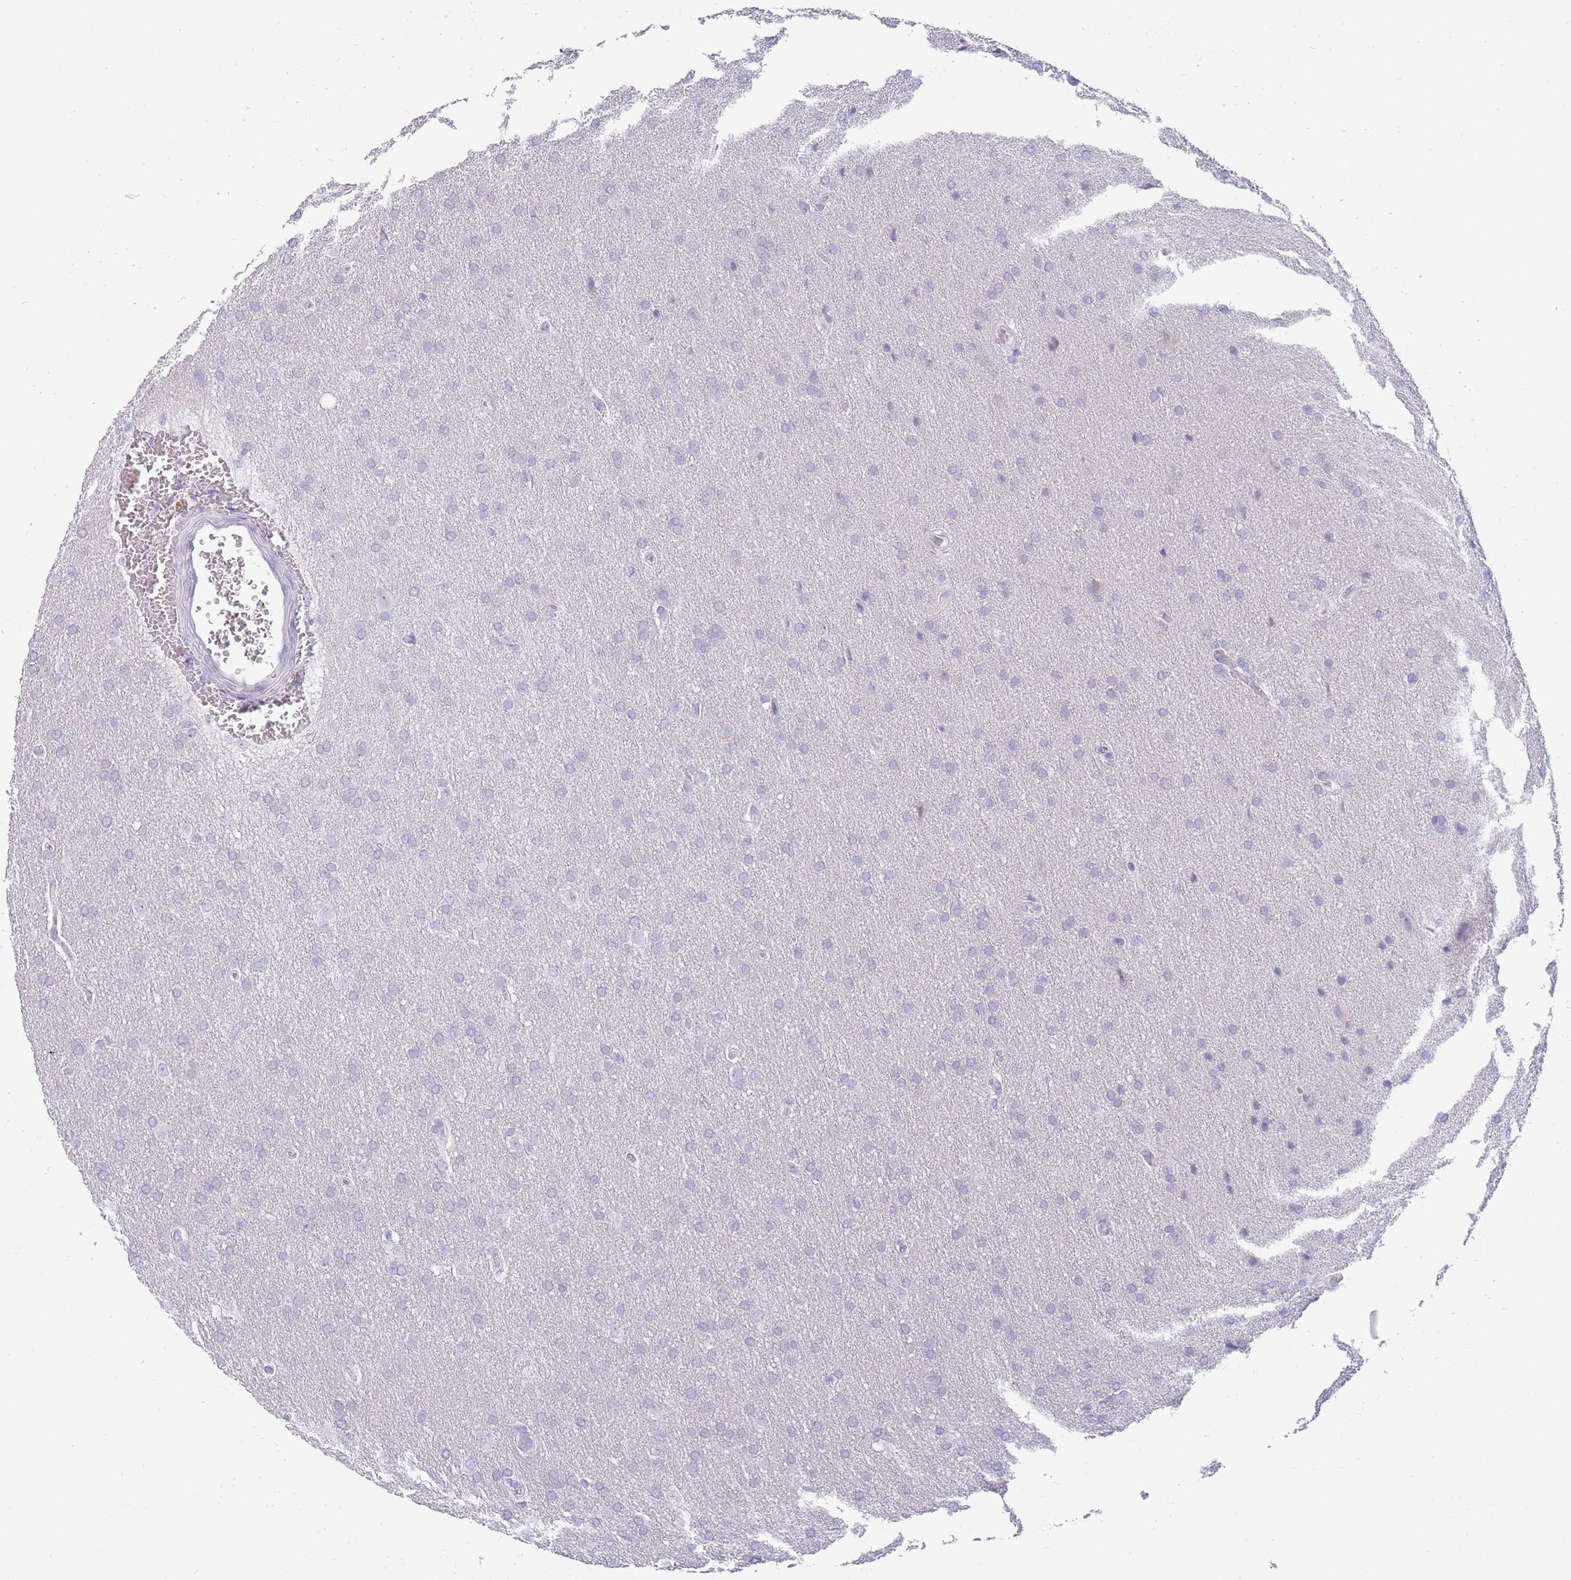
{"staining": {"intensity": "negative", "quantity": "none", "location": "none"}, "tissue": "glioma", "cell_type": "Tumor cells", "image_type": "cancer", "snomed": [{"axis": "morphology", "description": "Glioma, malignant, Low grade"}, {"axis": "topography", "description": "Brain"}], "caption": "Immunohistochemistry (IHC) image of human glioma stained for a protein (brown), which displays no staining in tumor cells. (DAB immunohistochemistry with hematoxylin counter stain).", "gene": "UPK1A", "patient": {"sex": "female", "age": 32}}